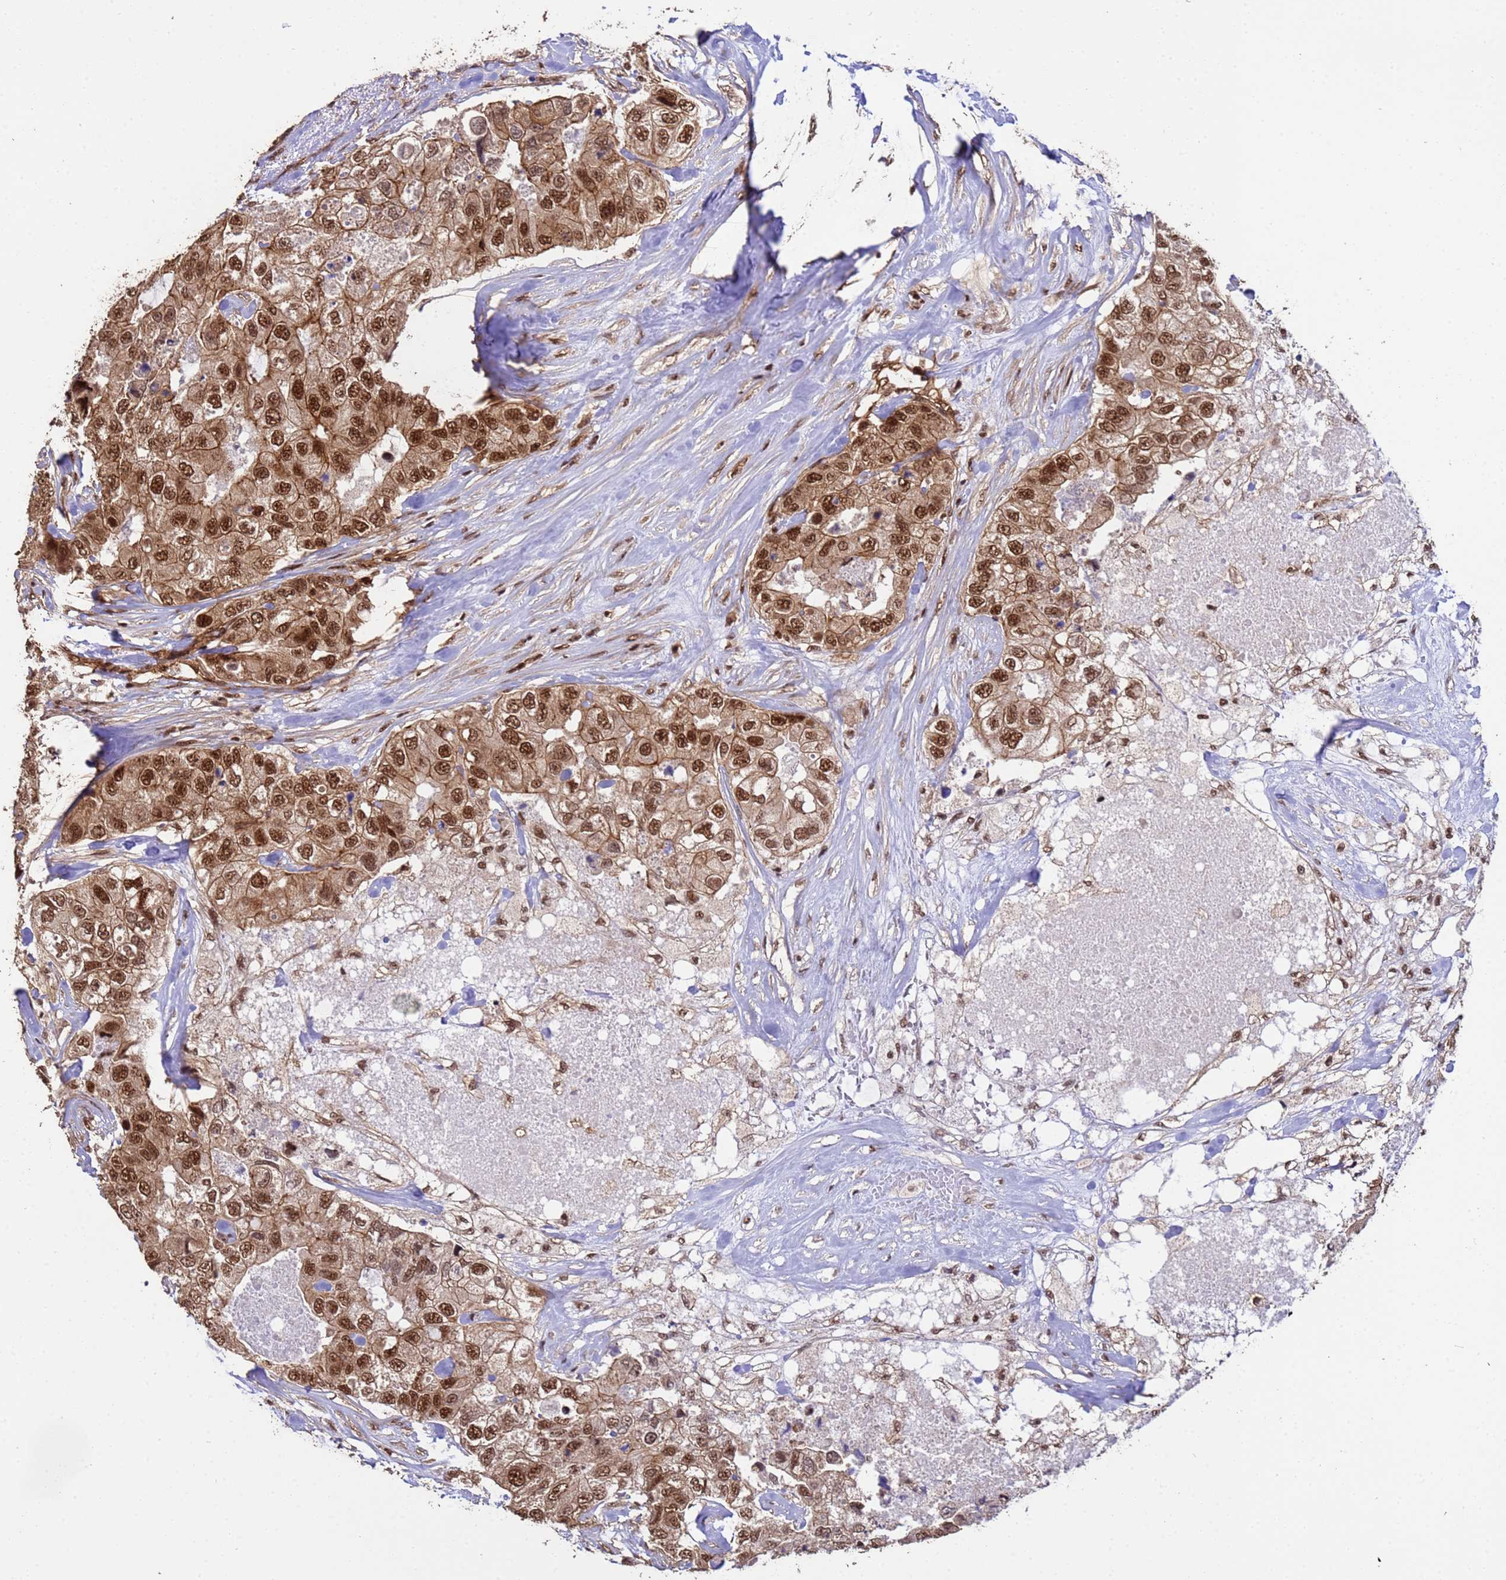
{"staining": {"intensity": "strong", "quantity": ">75%", "location": "cytoplasmic/membranous,nuclear"}, "tissue": "breast cancer", "cell_type": "Tumor cells", "image_type": "cancer", "snomed": [{"axis": "morphology", "description": "Duct carcinoma"}, {"axis": "topography", "description": "Breast"}], "caption": "An immunohistochemistry histopathology image of tumor tissue is shown. Protein staining in brown shows strong cytoplasmic/membranous and nuclear positivity in intraductal carcinoma (breast) within tumor cells.", "gene": "SYF2", "patient": {"sex": "female", "age": 62}}